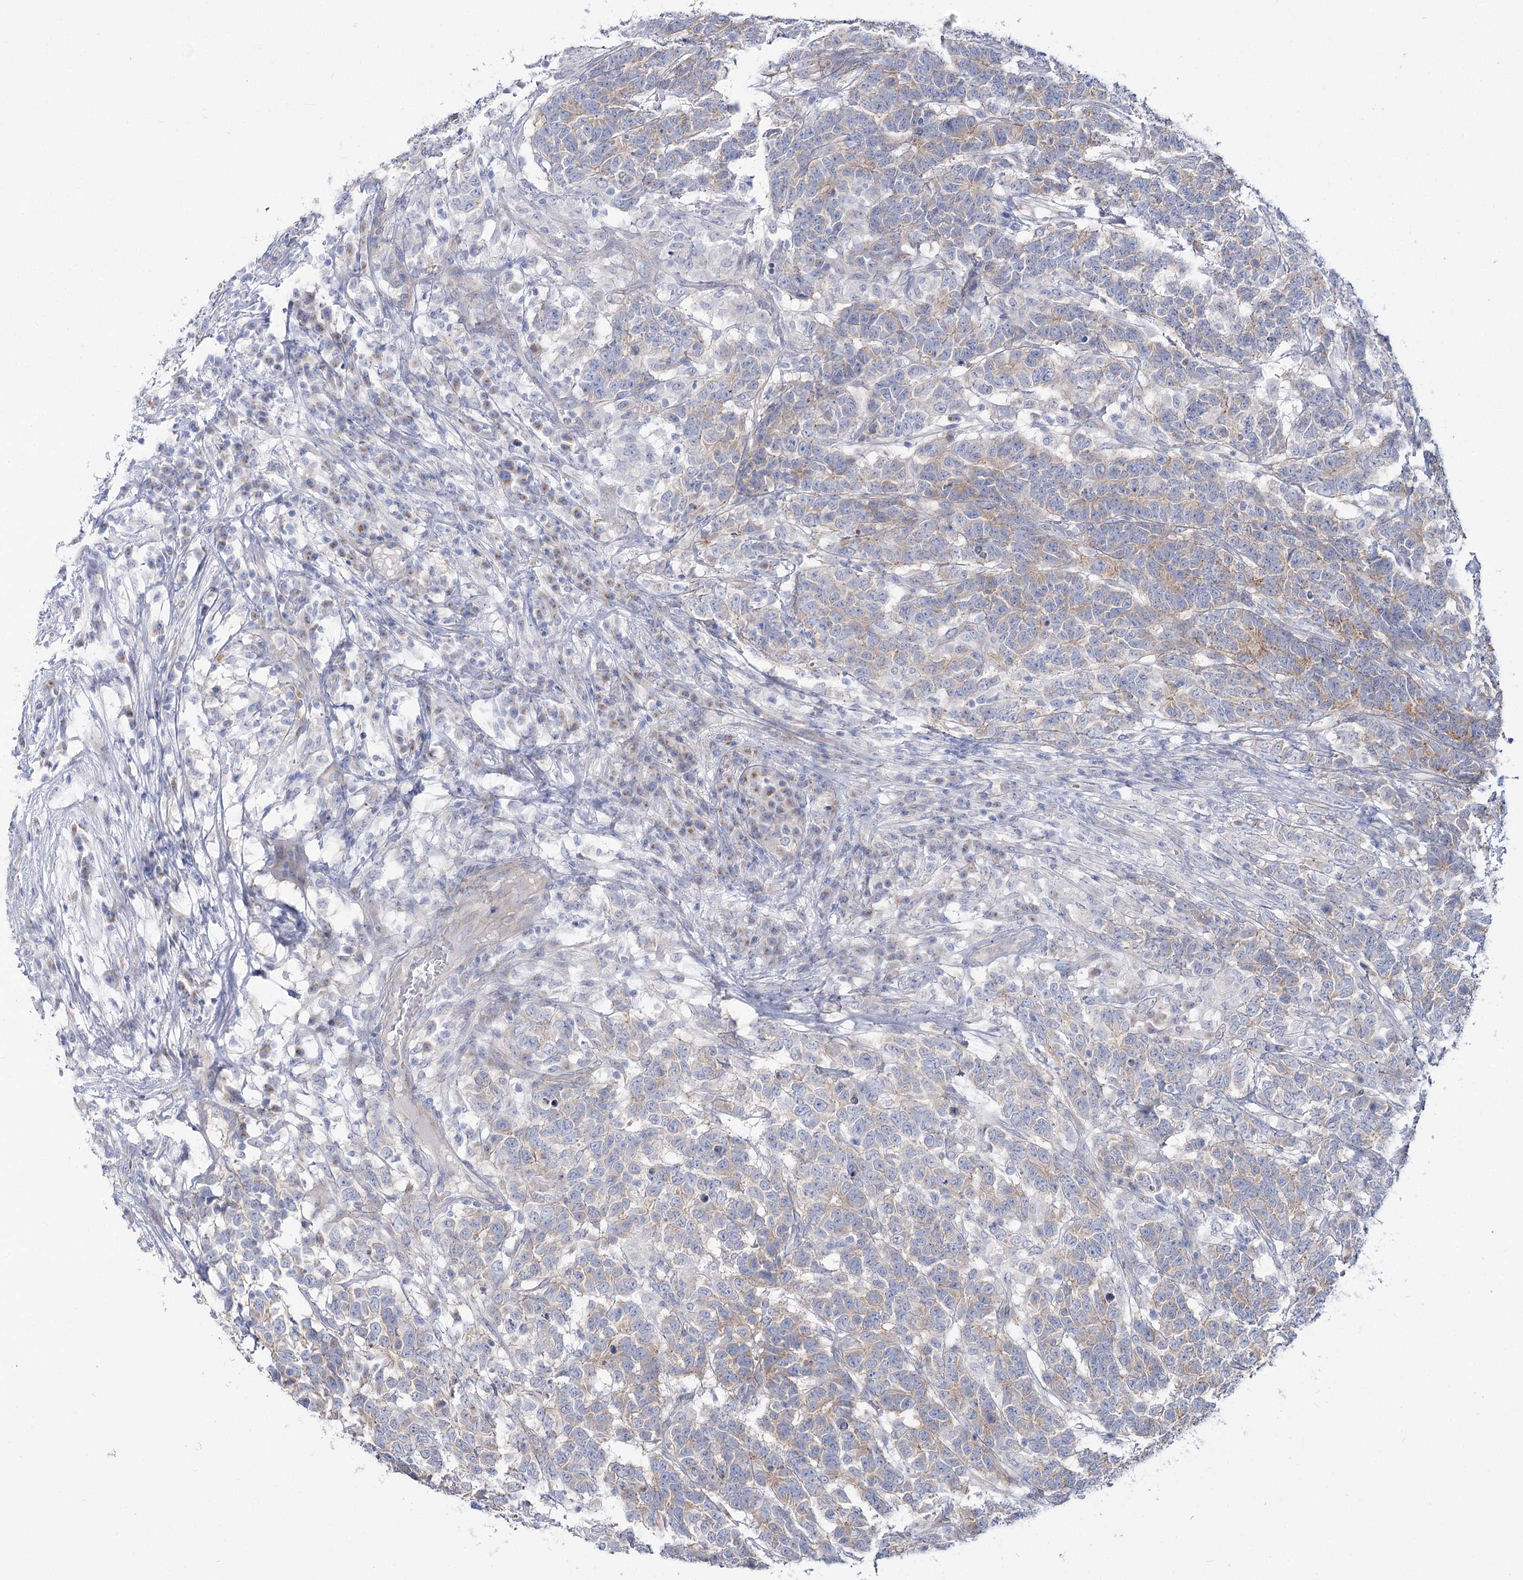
{"staining": {"intensity": "weak", "quantity": "<25%", "location": "cytoplasmic/membranous"}, "tissue": "testis cancer", "cell_type": "Tumor cells", "image_type": "cancer", "snomed": [{"axis": "morphology", "description": "Carcinoma, Embryonal, NOS"}, {"axis": "topography", "description": "Testis"}], "caption": "An immunohistochemistry (IHC) photomicrograph of testis embryonal carcinoma is shown. There is no staining in tumor cells of testis embryonal carcinoma.", "gene": "SUOX", "patient": {"sex": "male", "age": 26}}